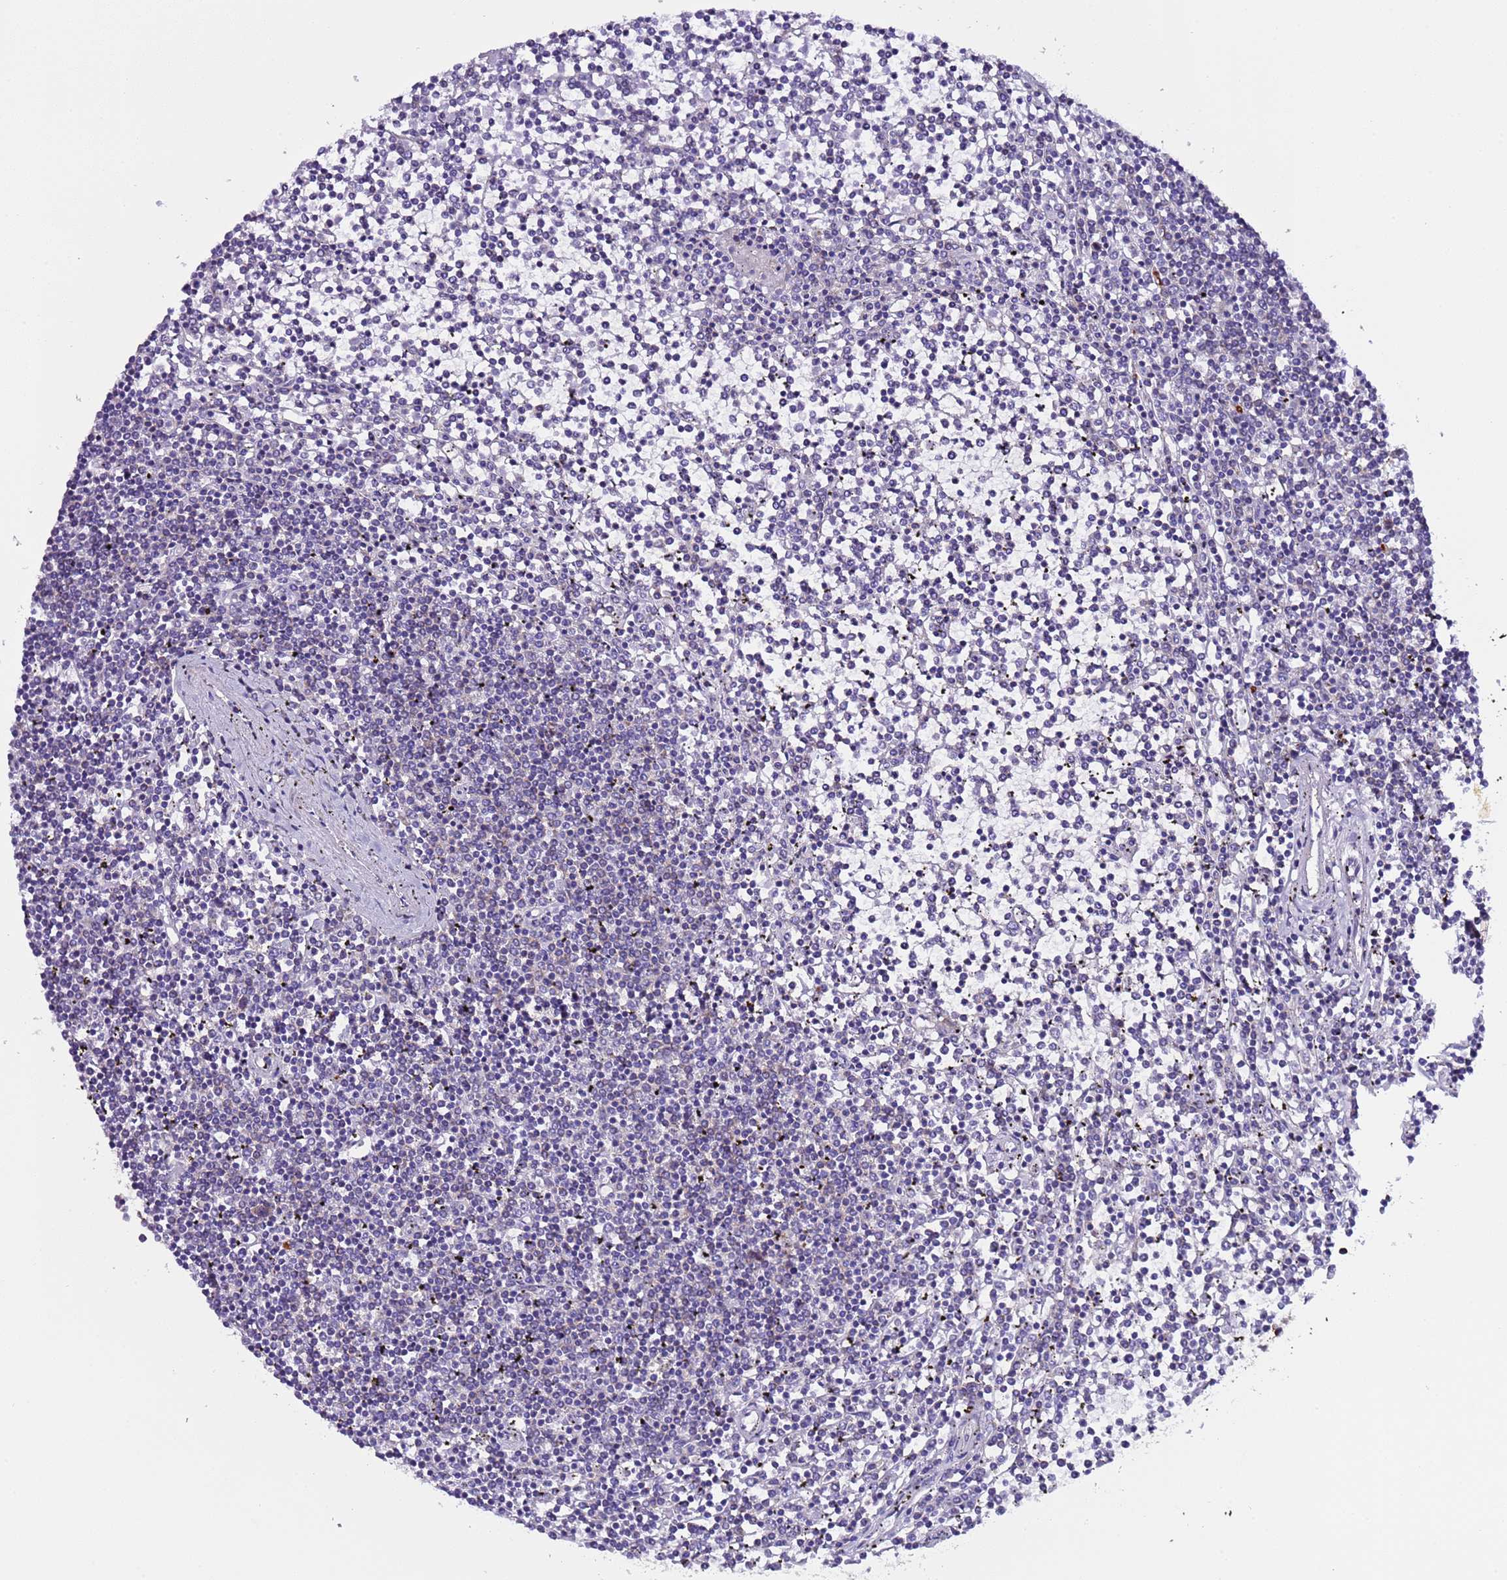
{"staining": {"intensity": "negative", "quantity": "none", "location": "none"}, "tissue": "lymphoma", "cell_type": "Tumor cells", "image_type": "cancer", "snomed": [{"axis": "morphology", "description": "Malignant lymphoma, non-Hodgkin's type, Low grade"}, {"axis": "topography", "description": "Spleen"}], "caption": "High power microscopy histopathology image of an immunohistochemistry (IHC) image of lymphoma, revealing no significant positivity in tumor cells.", "gene": "AHI1", "patient": {"sex": "female", "age": 19}}